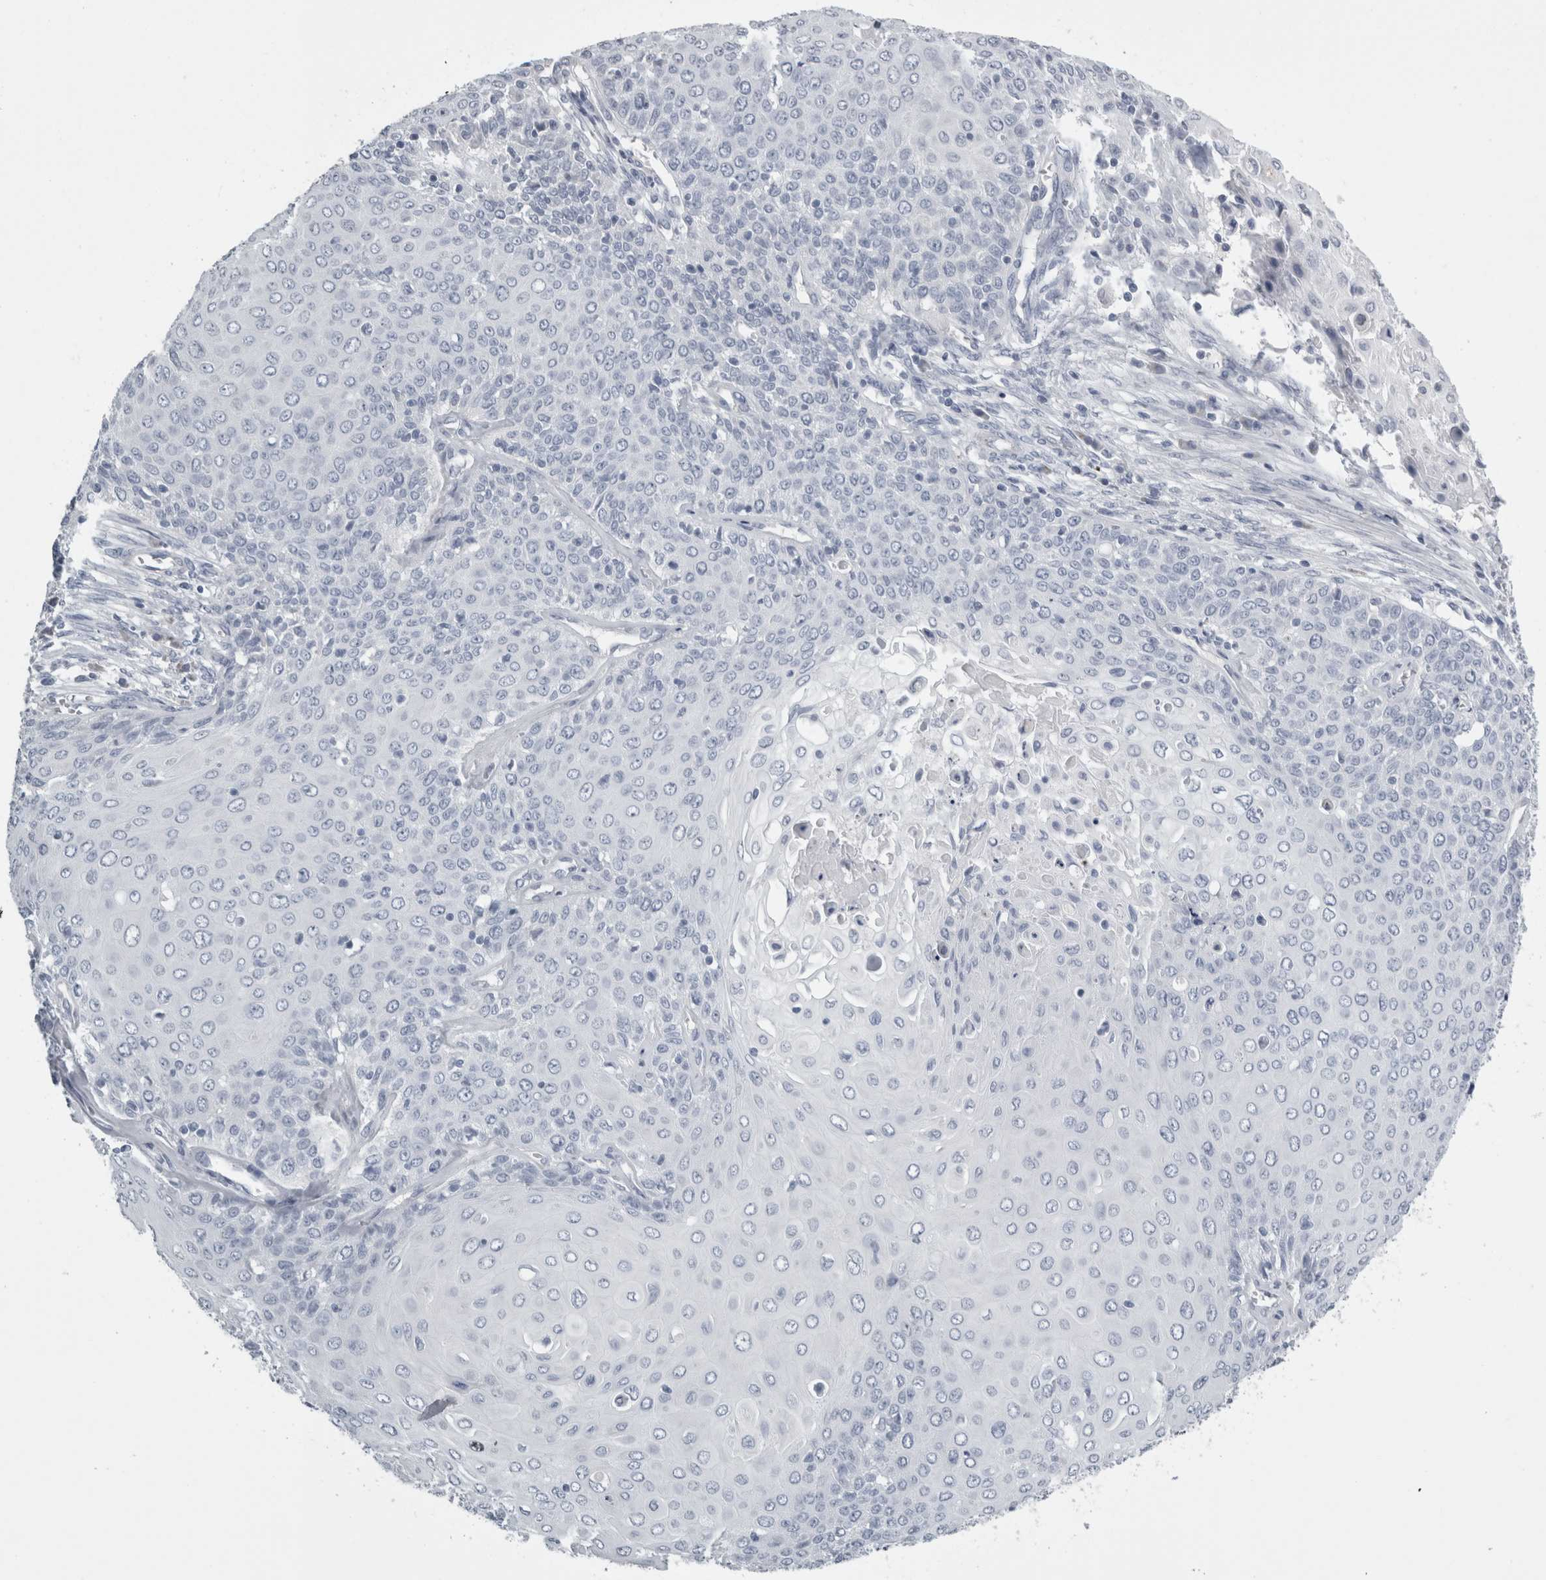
{"staining": {"intensity": "negative", "quantity": "none", "location": "none"}, "tissue": "cervical cancer", "cell_type": "Tumor cells", "image_type": "cancer", "snomed": [{"axis": "morphology", "description": "Squamous cell carcinoma, NOS"}, {"axis": "topography", "description": "Cervix"}], "caption": "There is no significant expression in tumor cells of cervical cancer (squamous cell carcinoma). (Stains: DAB immunohistochemistry with hematoxylin counter stain, Microscopy: brightfield microscopy at high magnification).", "gene": "TCAP", "patient": {"sex": "female", "age": 39}}